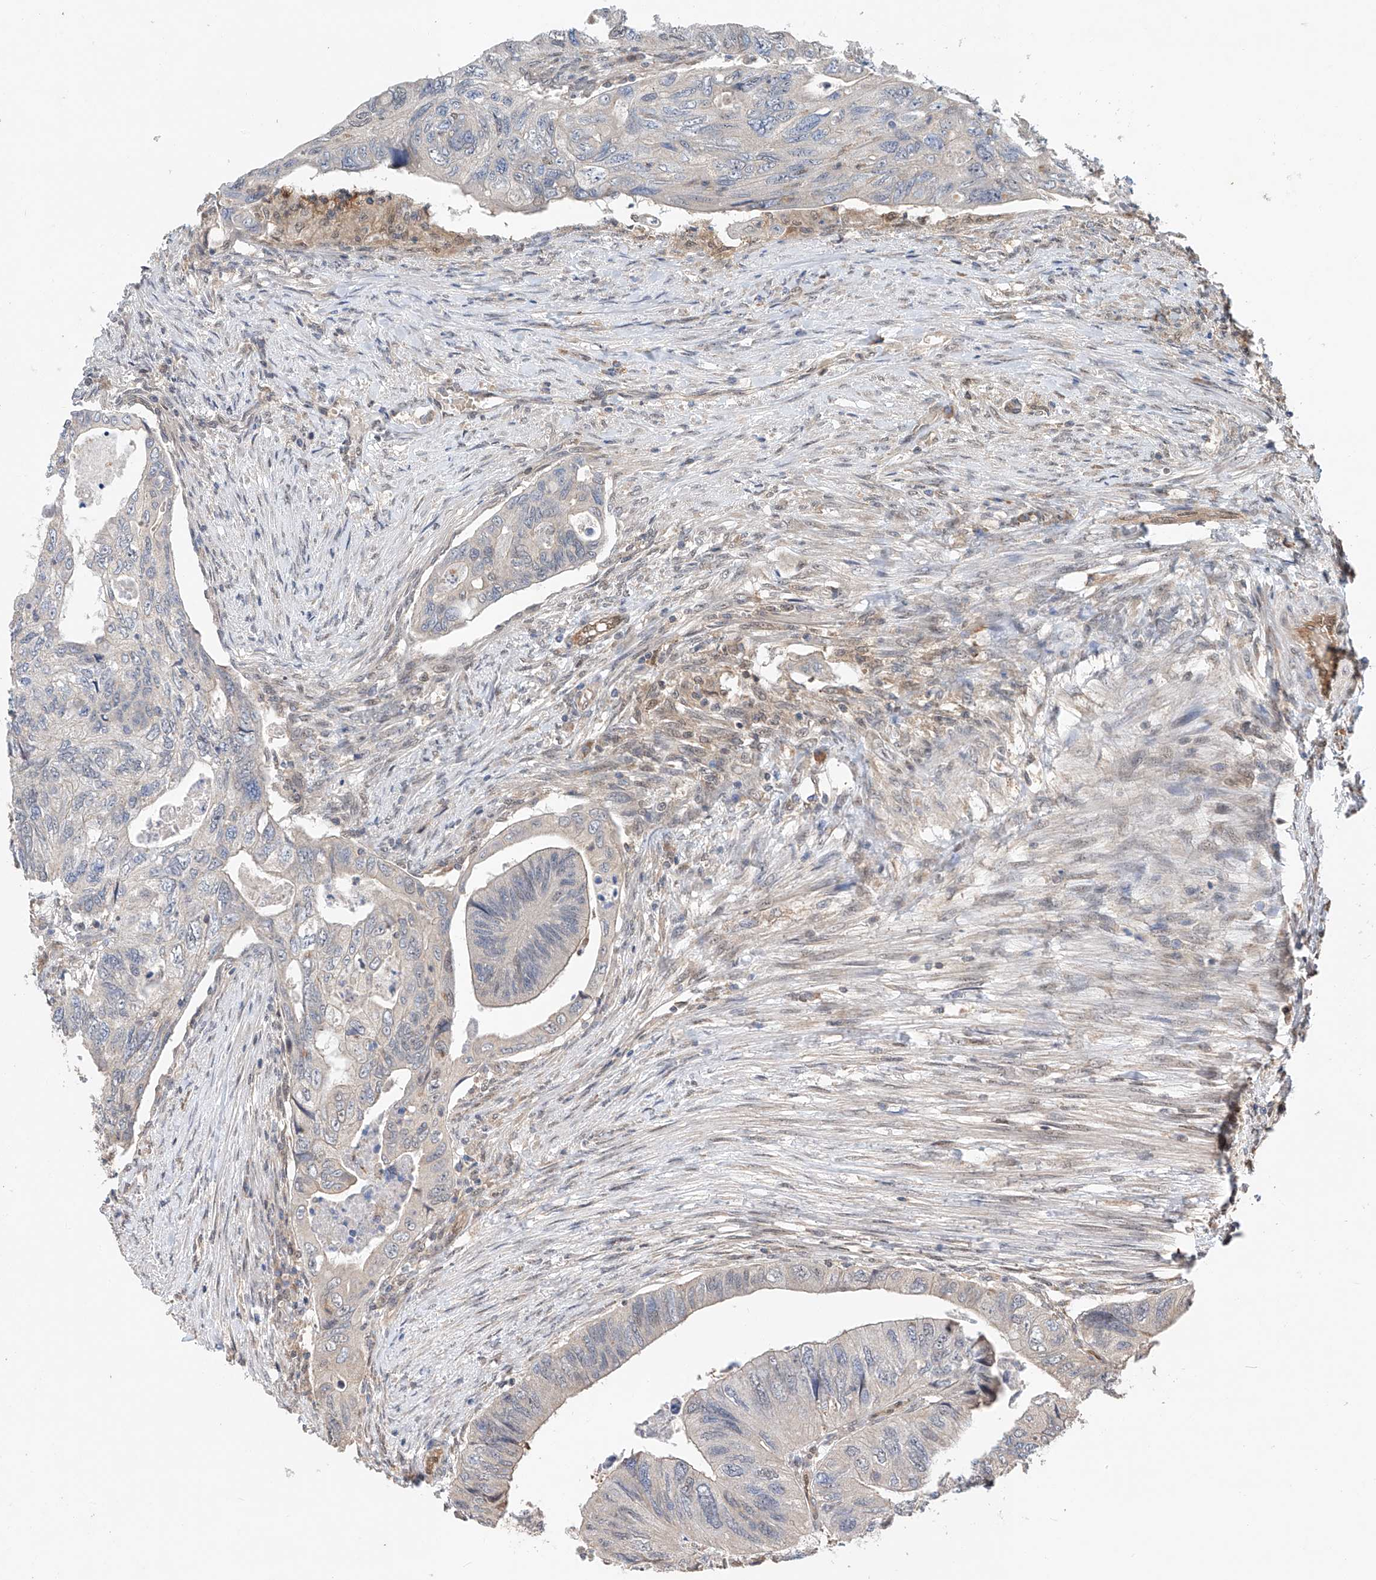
{"staining": {"intensity": "negative", "quantity": "none", "location": "none"}, "tissue": "colorectal cancer", "cell_type": "Tumor cells", "image_type": "cancer", "snomed": [{"axis": "morphology", "description": "Adenocarcinoma, NOS"}, {"axis": "topography", "description": "Rectum"}], "caption": "Colorectal adenocarcinoma was stained to show a protein in brown. There is no significant expression in tumor cells. (Brightfield microscopy of DAB (3,3'-diaminobenzidine) immunohistochemistry (IHC) at high magnification).", "gene": "RILPL2", "patient": {"sex": "male", "age": 63}}